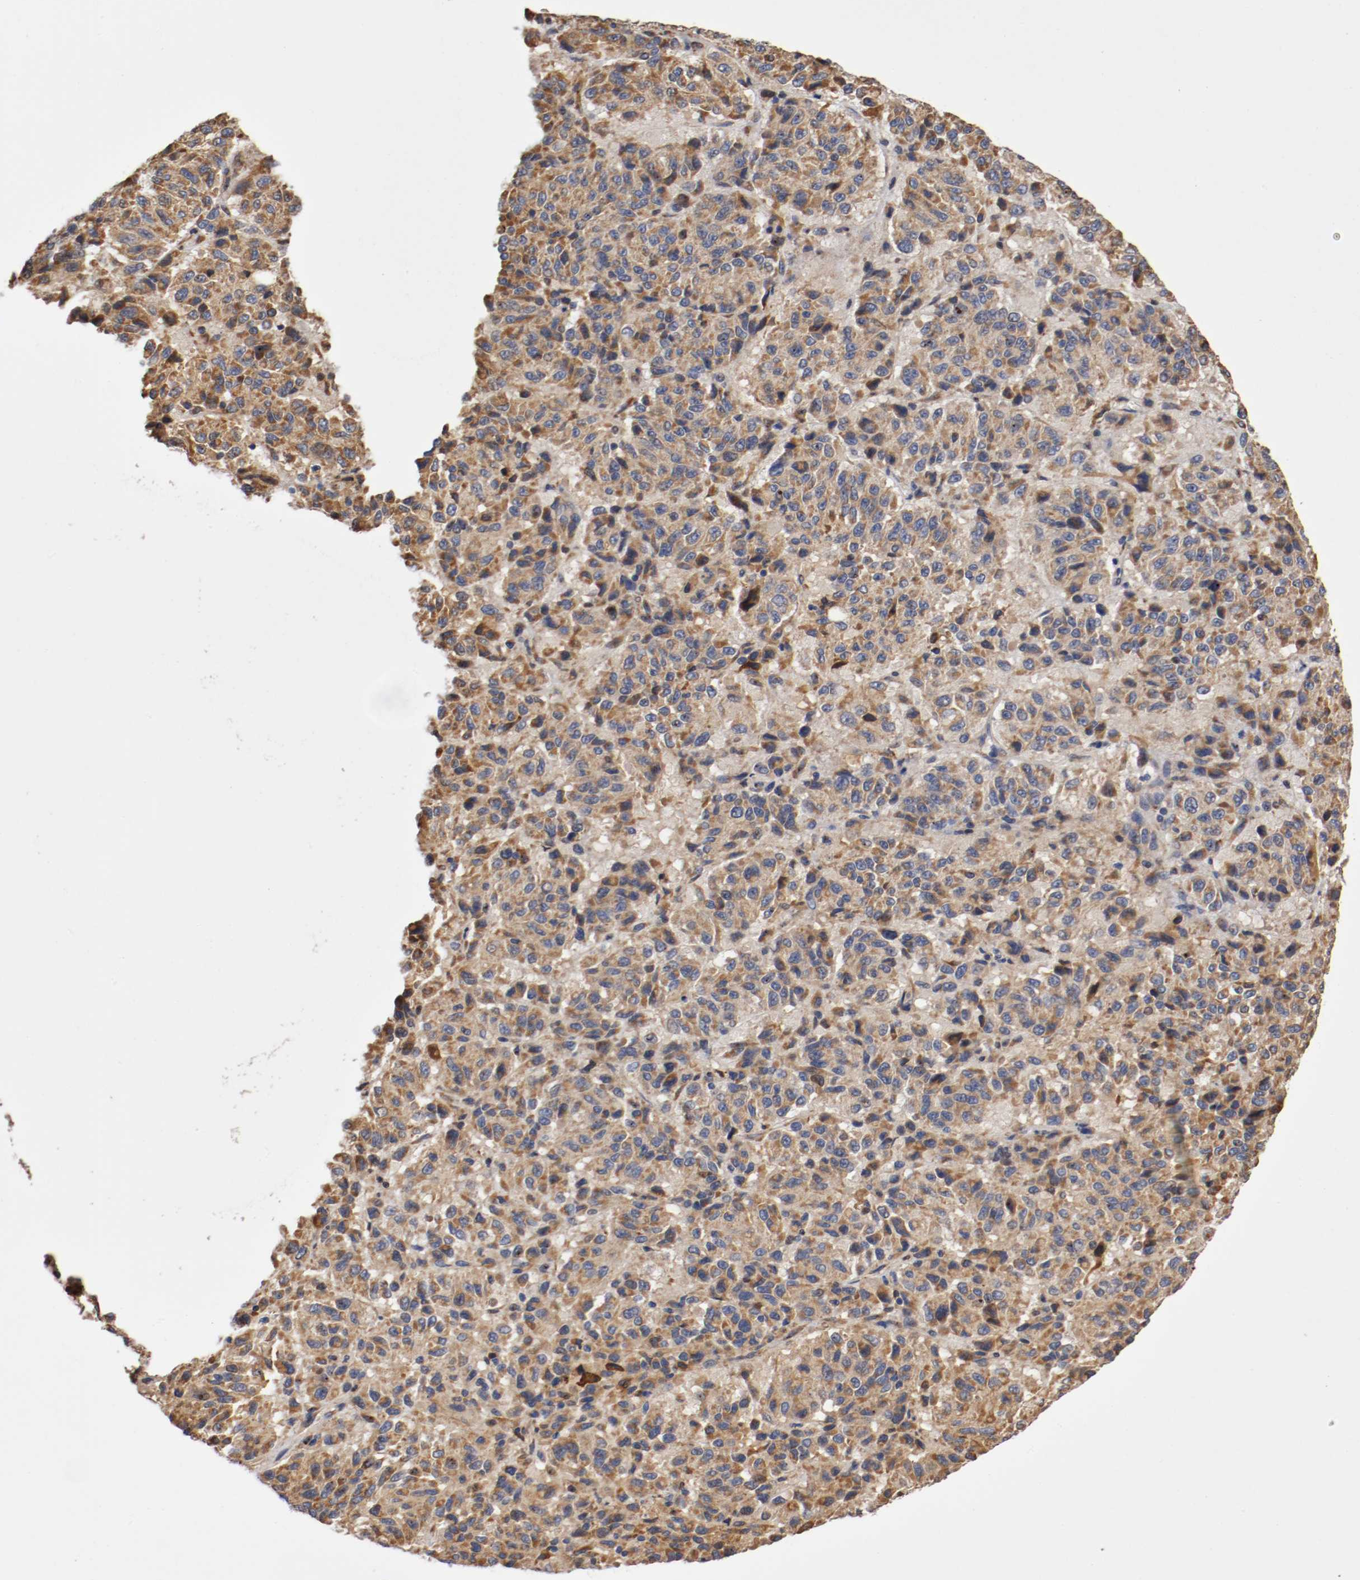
{"staining": {"intensity": "weak", "quantity": ">75%", "location": "cytoplasmic/membranous"}, "tissue": "melanoma", "cell_type": "Tumor cells", "image_type": "cancer", "snomed": [{"axis": "morphology", "description": "Malignant melanoma, Metastatic site"}, {"axis": "topography", "description": "Lung"}], "caption": "Melanoma tissue shows weak cytoplasmic/membranous staining in about >75% of tumor cells, visualized by immunohistochemistry. (Brightfield microscopy of DAB IHC at high magnification).", "gene": "TNFSF13", "patient": {"sex": "male", "age": 64}}